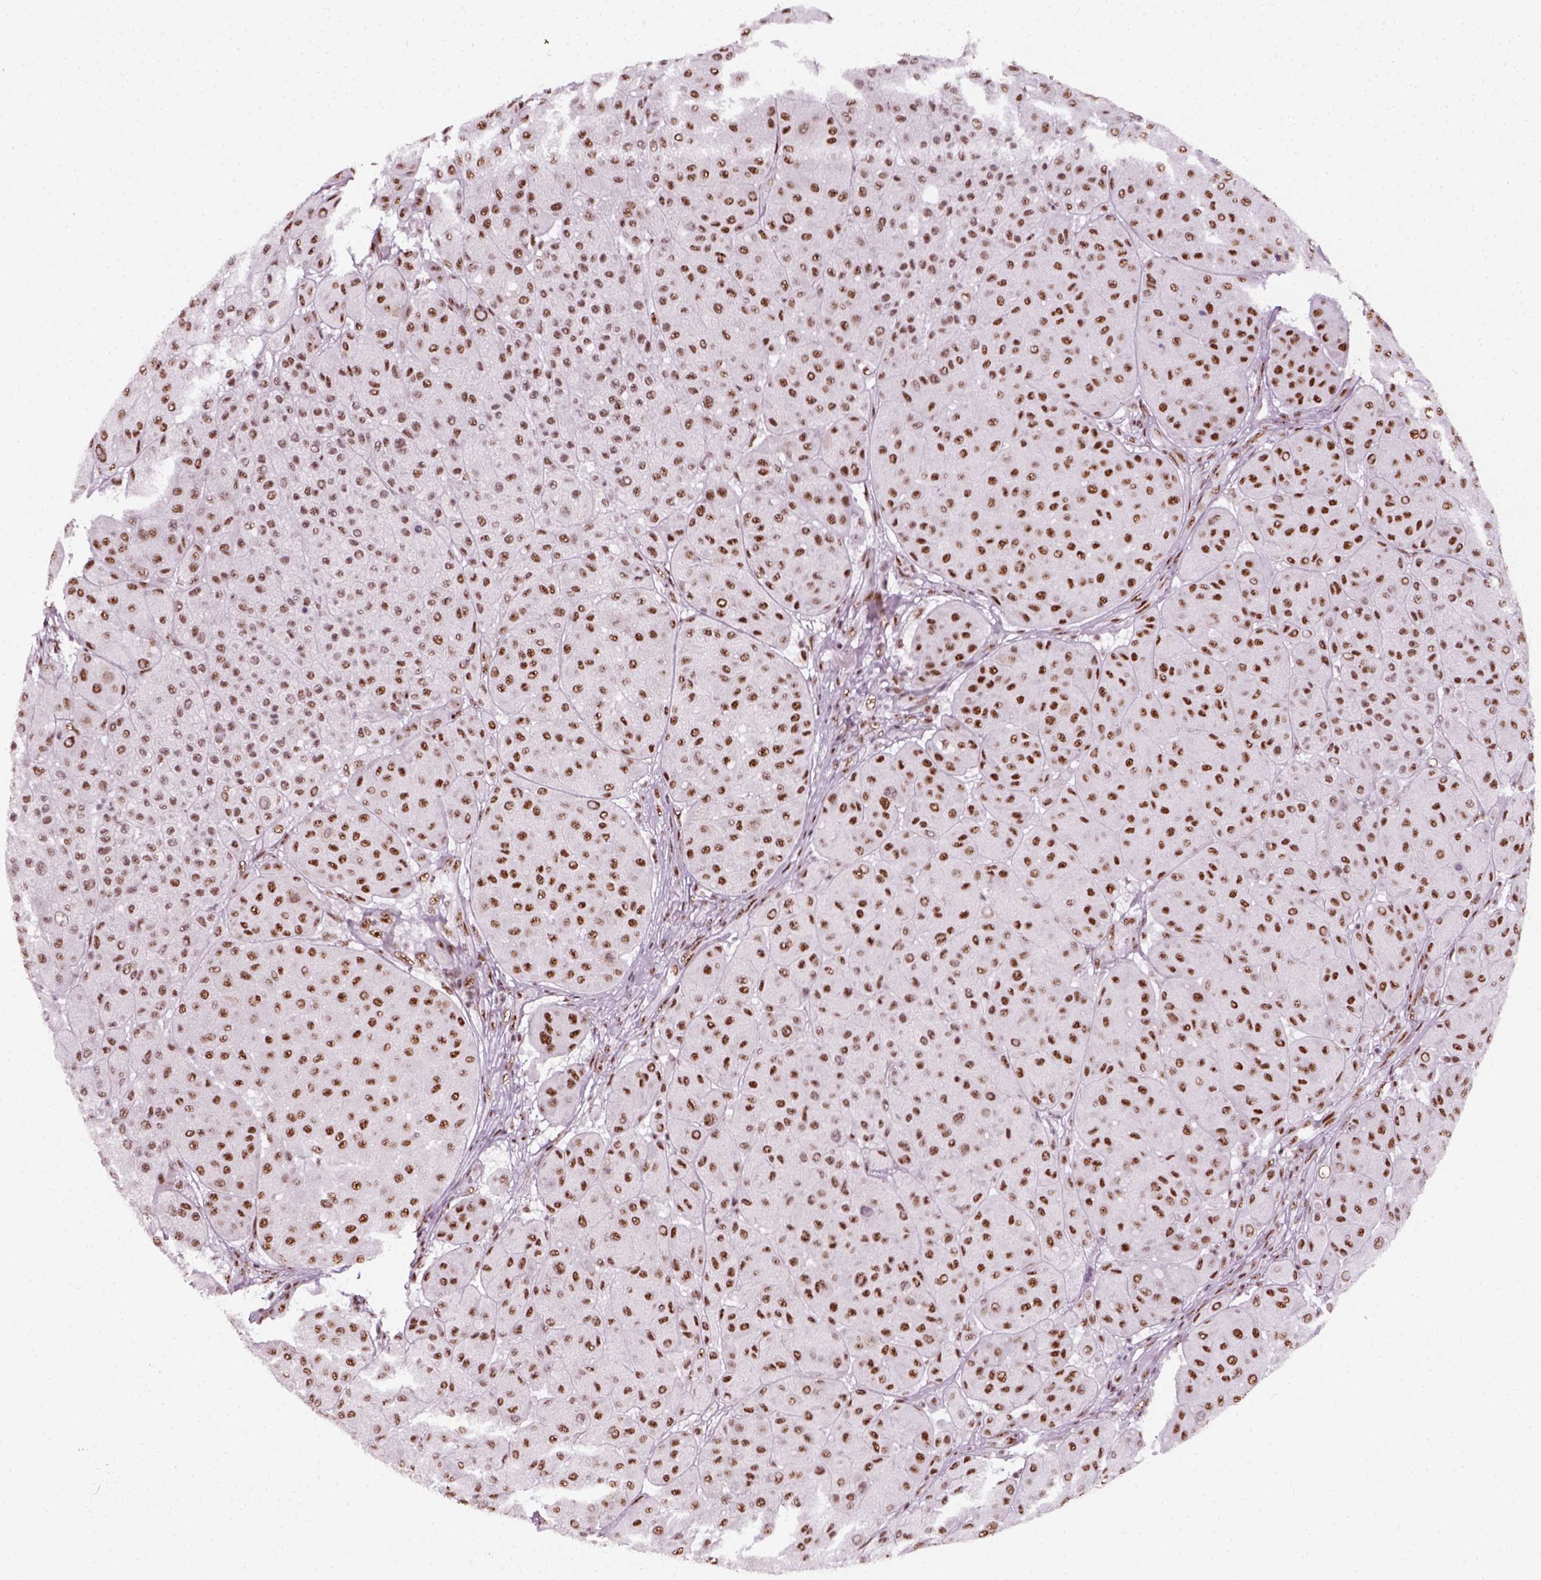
{"staining": {"intensity": "moderate", "quantity": ">75%", "location": "nuclear"}, "tissue": "melanoma", "cell_type": "Tumor cells", "image_type": "cancer", "snomed": [{"axis": "morphology", "description": "Malignant melanoma, Metastatic site"}, {"axis": "topography", "description": "Smooth muscle"}], "caption": "Tumor cells show medium levels of moderate nuclear expression in approximately >75% of cells in human melanoma. Using DAB (brown) and hematoxylin (blue) stains, captured at high magnification using brightfield microscopy.", "gene": "GTF2F1", "patient": {"sex": "male", "age": 41}}